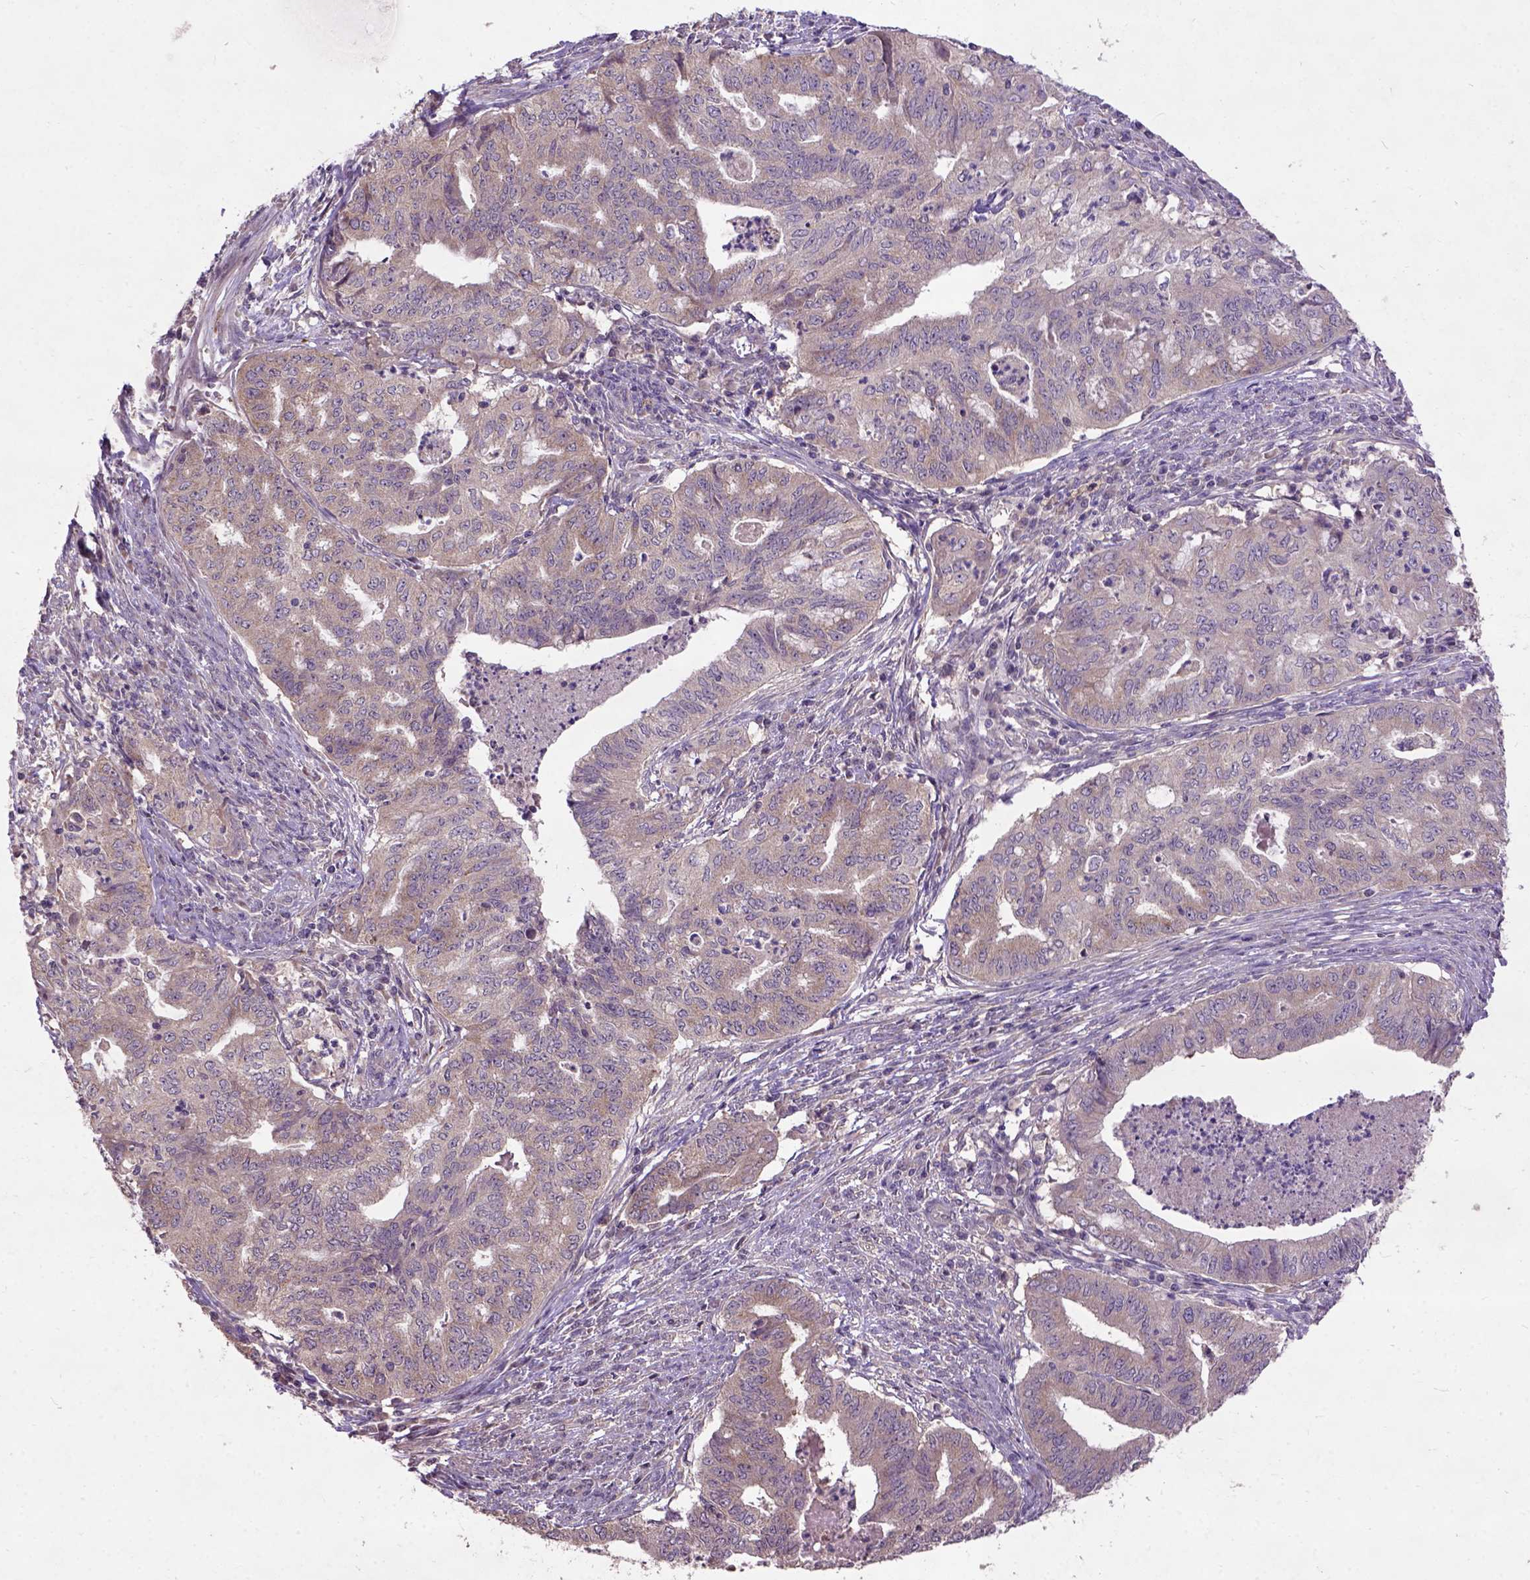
{"staining": {"intensity": "moderate", "quantity": ">75%", "location": "cytoplasmic/membranous"}, "tissue": "endometrial cancer", "cell_type": "Tumor cells", "image_type": "cancer", "snomed": [{"axis": "morphology", "description": "Adenocarcinoma, NOS"}, {"axis": "topography", "description": "Endometrium"}], "caption": "Endometrial cancer (adenocarcinoma) stained with a brown dye shows moderate cytoplasmic/membranous positive staining in about >75% of tumor cells.", "gene": "KBTBD8", "patient": {"sex": "female", "age": 79}}